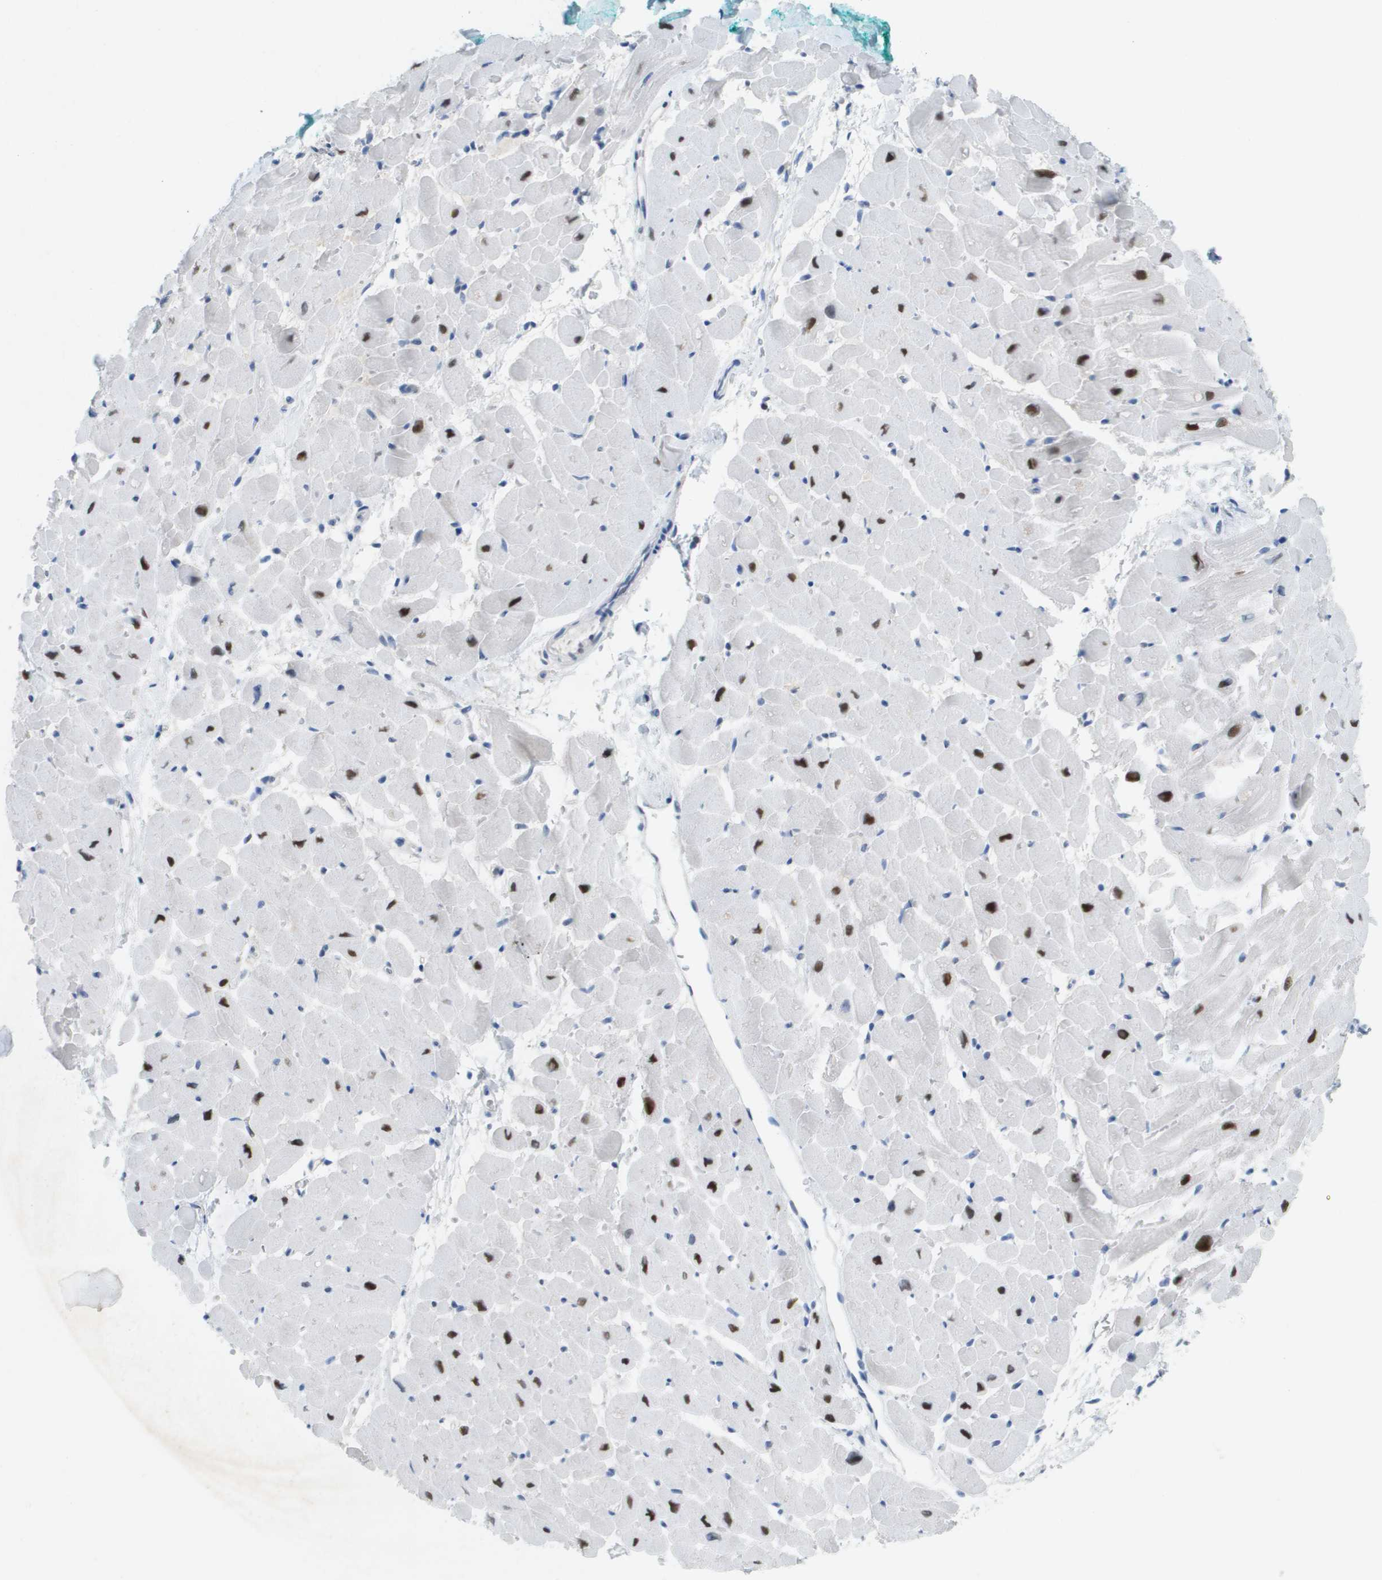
{"staining": {"intensity": "strong", "quantity": "<25%", "location": "nuclear"}, "tissue": "heart muscle", "cell_type": "Cardiomyocytes", "image_type": "normal", "snomed": [{"axis": "morphology", "description": "Normal tissue, NOS"}, {"axis": "topography", "description": "Heart"}], "caption": "Protein staining of benign heart muscle exhibits strong nuclear positivity in approximately <25% of cardiomyocytes. (DAB IHC, brown staining for protein, blue staining for nuclei).", "gene": "TP53RK", "patient": {"sex": "male", "age": 45}}